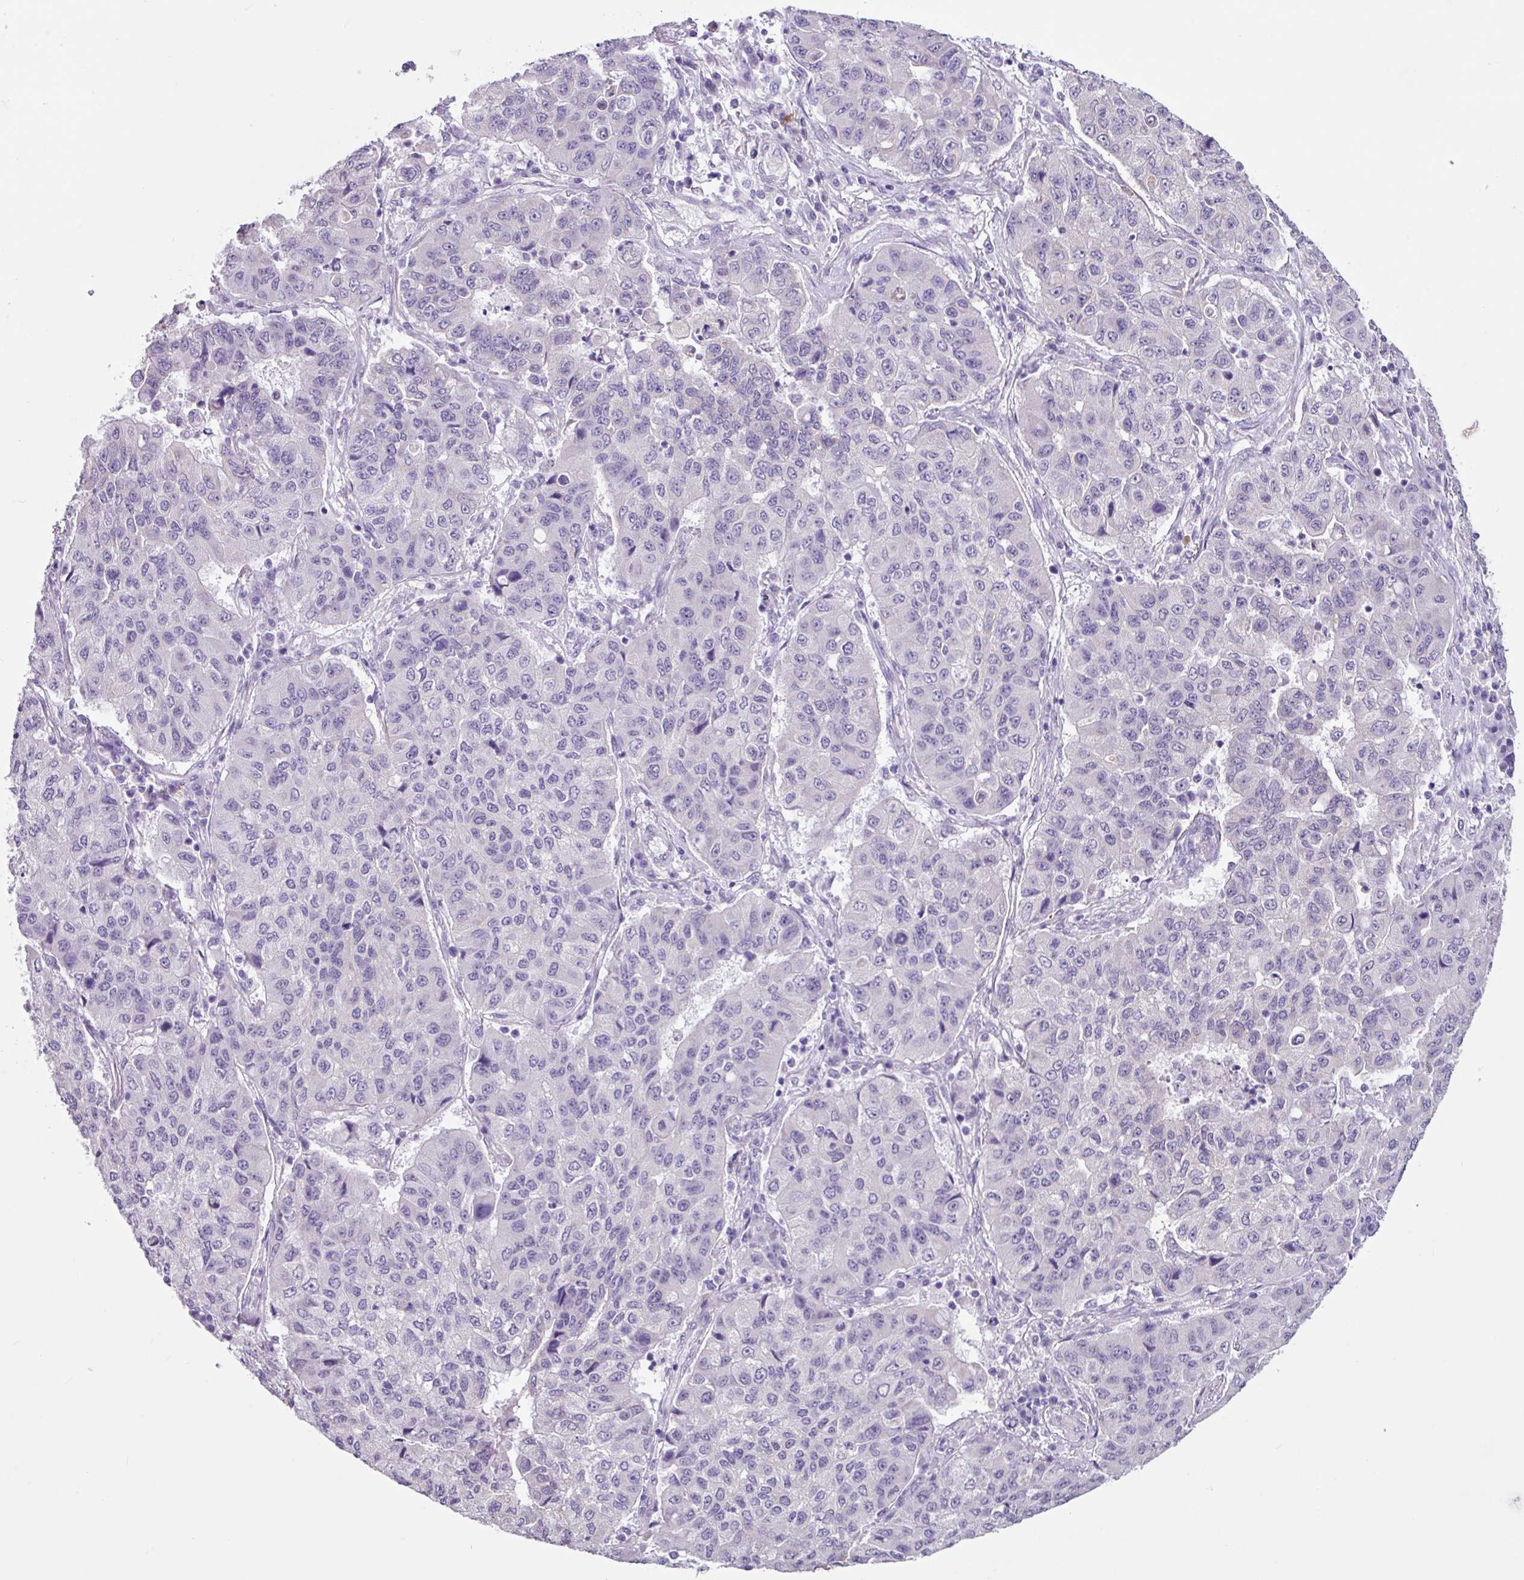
{"staining": {"intensity": "negative", "quantity": "none", "location": "none"}, "tissue": "lung cancer", "cell_type": "Tumor cells", "image_type": "cancer", "snomed": [{"axis": "morphology", "description": "Squamous cell carcinoma, NOS"}, {"axis": "topography", "description": "Lung"}], "caption": "The histopathology image displays no staining of tumor cells in lung squamous cell carcinoma.", "gene": "OTX1", "patient": {"sex": "male", "age": 74}}